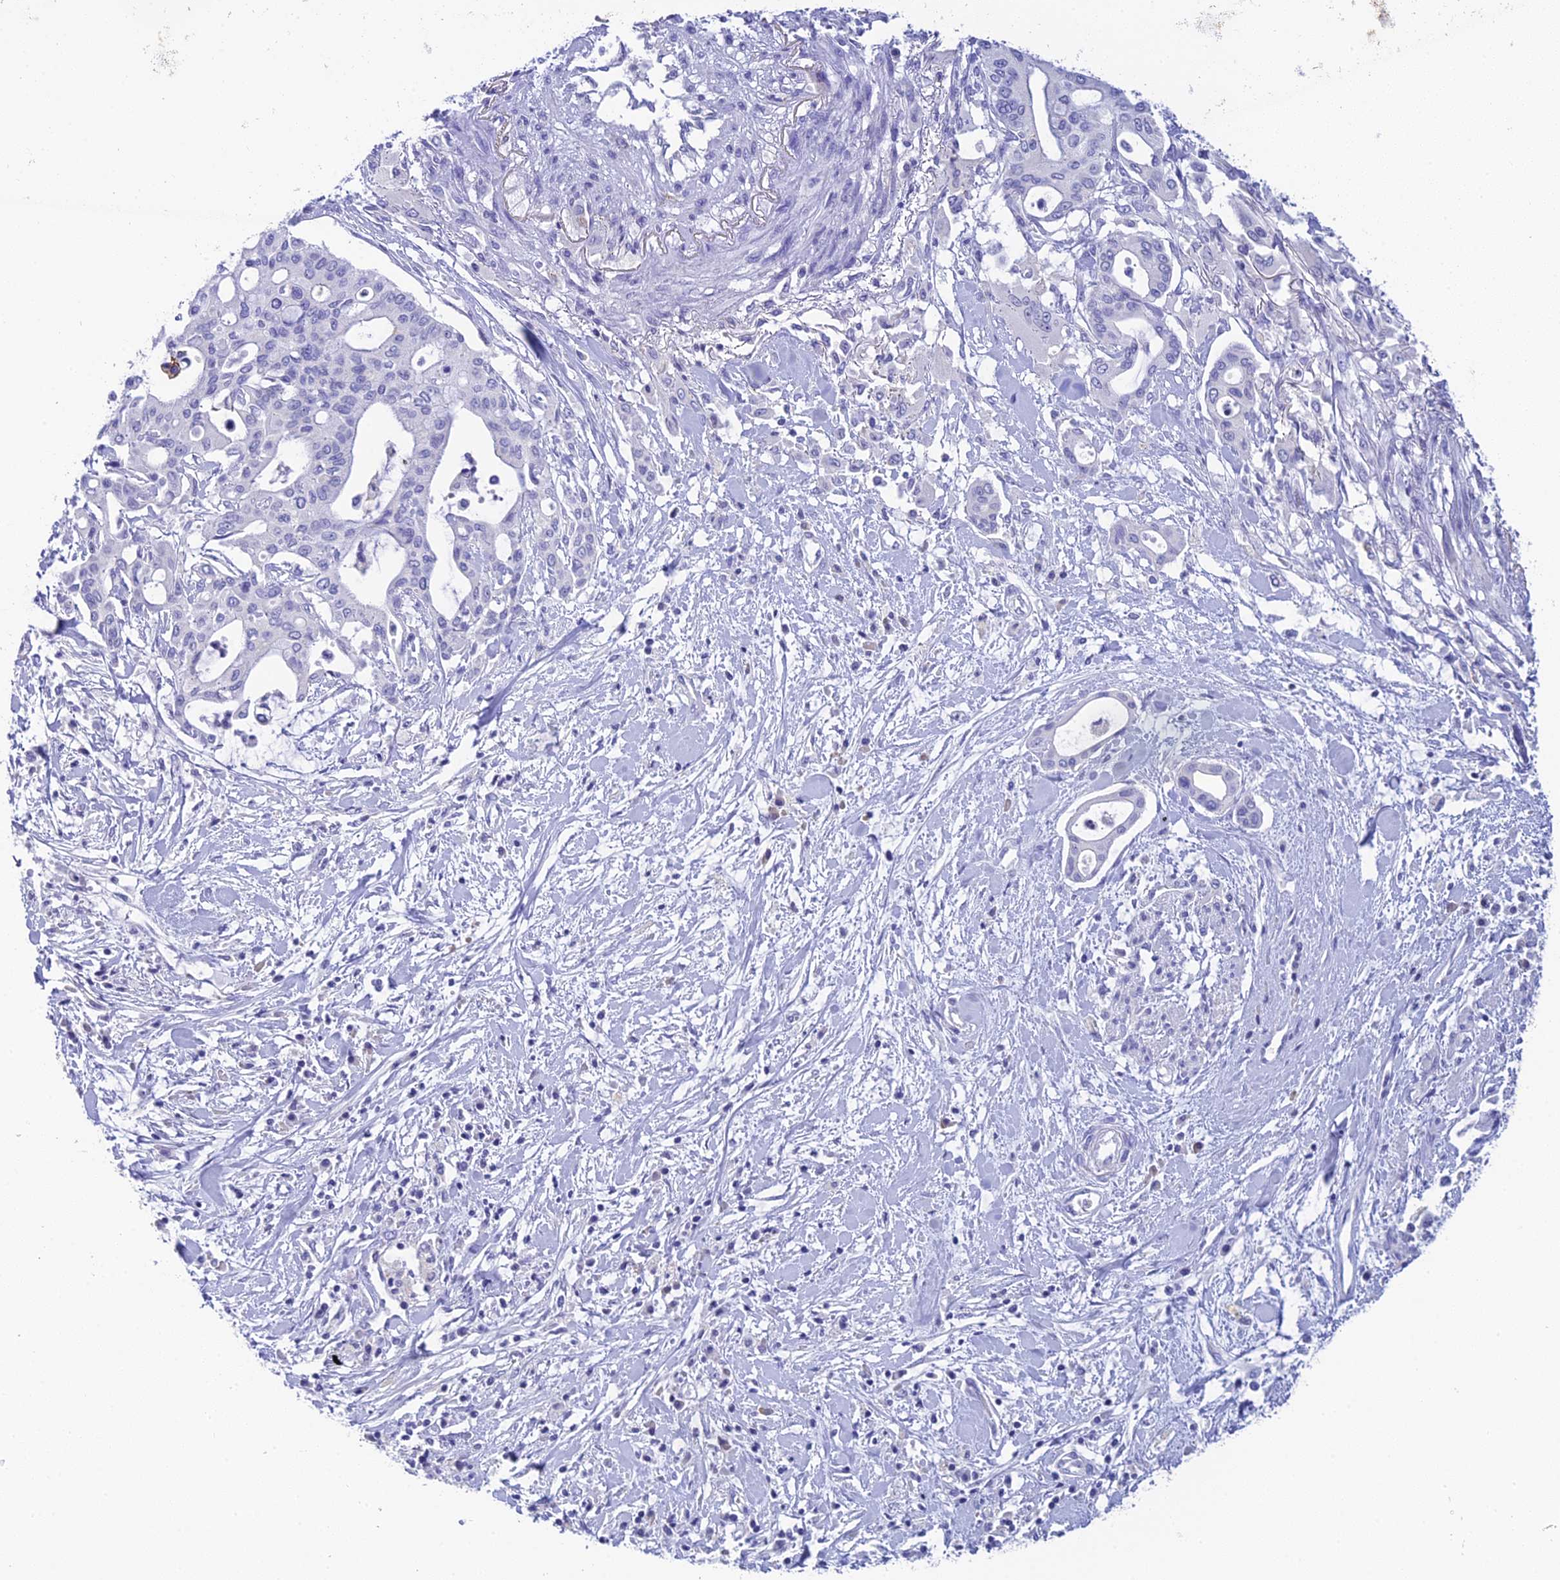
{"staining": {"intensity": "moderate", "quantity": "<25%", "location": "cytoplasmic/membranous"}, "tissue": "pancreatic cancer", "cell_type": "Tumor cells", "image_type": "cancer", "snomed": [{"axis": "morphology", "description": "Adenocarcinoma, NOS"}, {"axis": "topography", "description": "Pancreas"}], "caption": "High-power microscopy captured an IHC histopathology image of pancreatic adenocarcinoma, revealing moderate cytoplasmic/membranous positivity in about <25% of tumor cells. (IHC, brightfield microscopy, high magnification).", "gene": "C12orf29", "patient": {"sex": "male", "age": 46}}